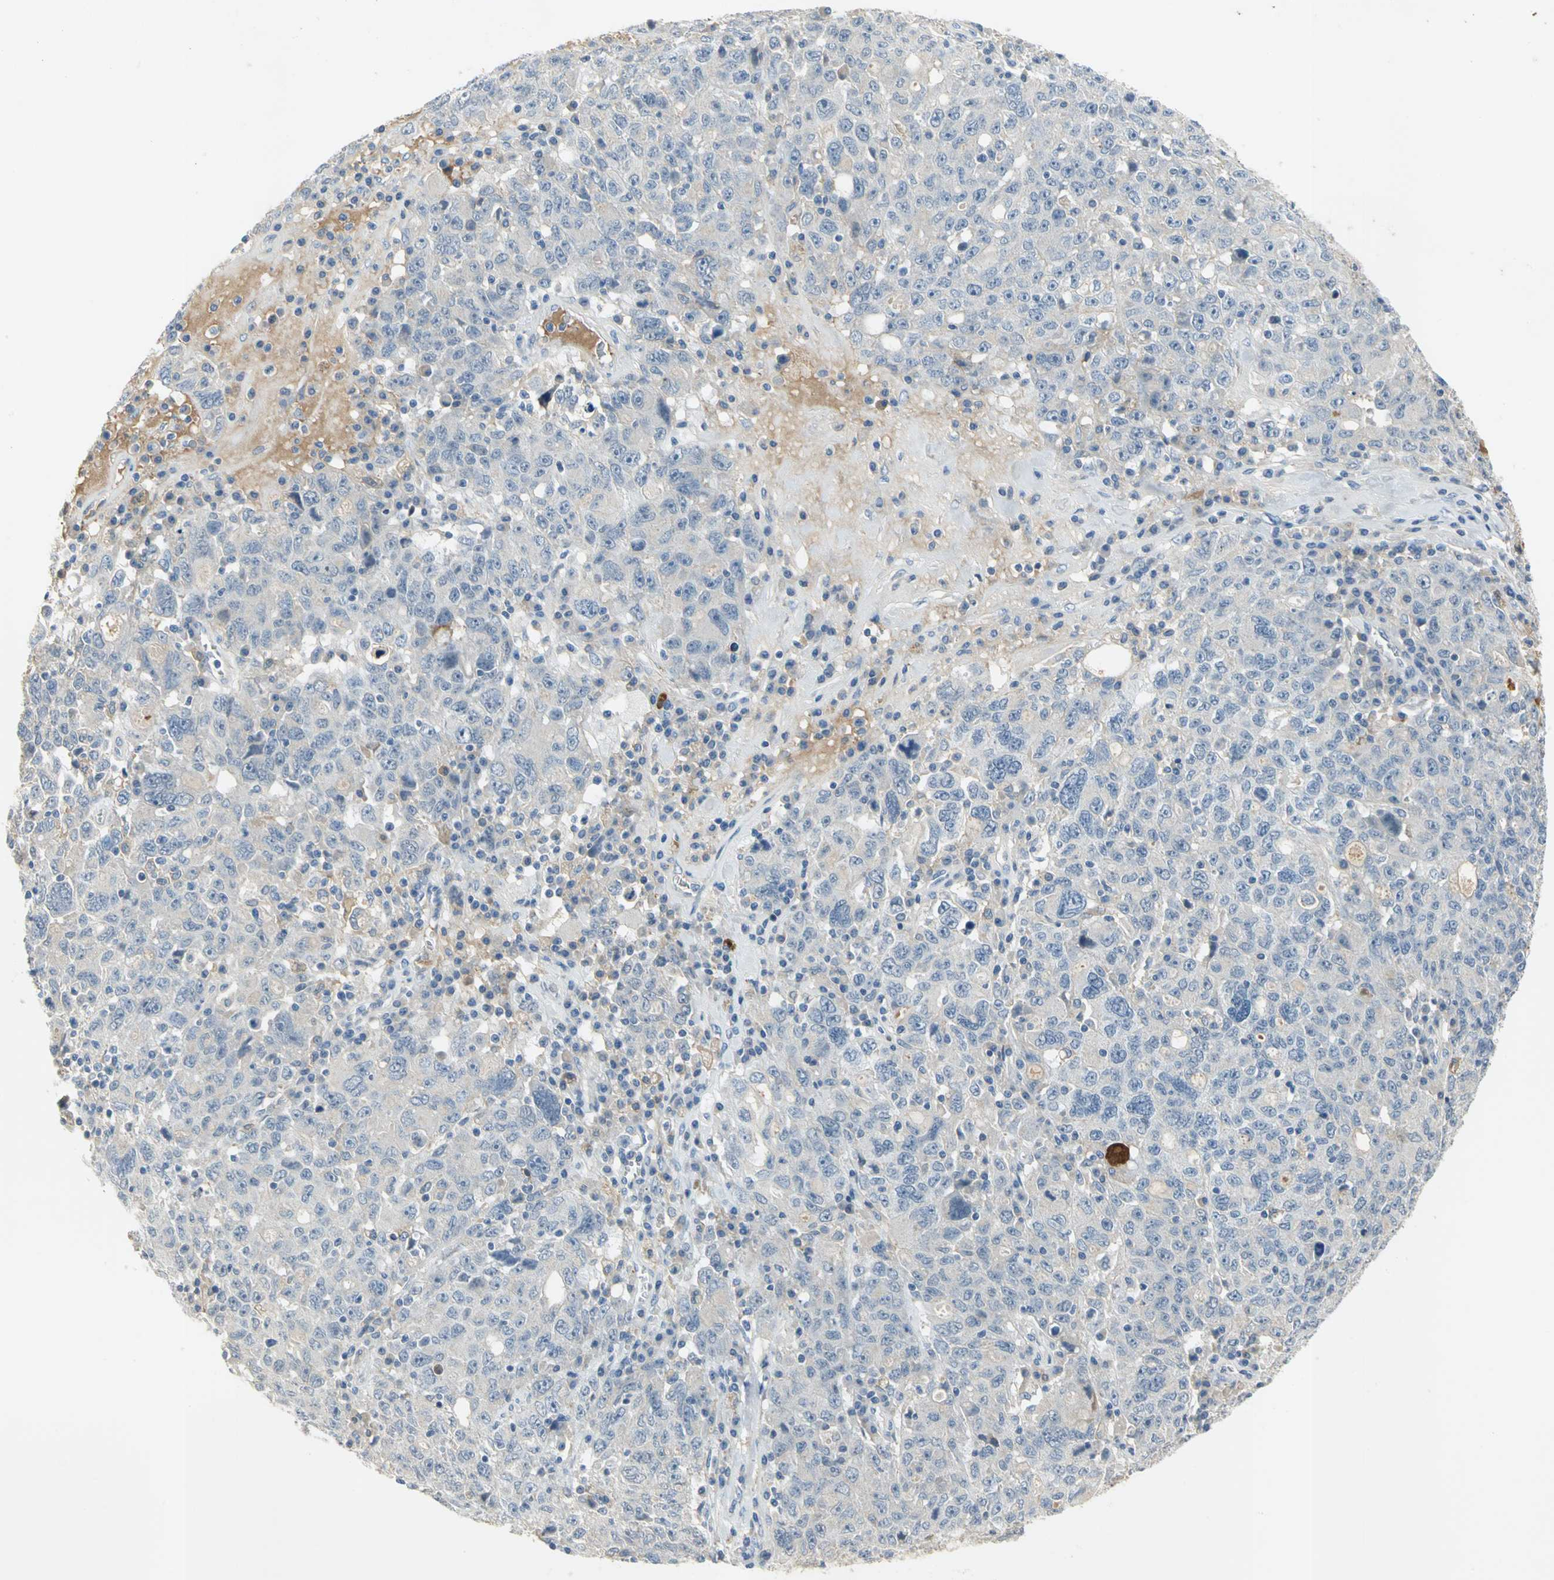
{"staining": {"intensity": "weak", "quantity": "25%-75%", "location": "cytoplasmic/membranous"}, "tissue": "ovarian cancer", "cell_type": "Tumor cells", "image_type": "cancer", "snomed": [{"axis": "morphology", "description": "Carcinoma, endometroid"}, {"axis": "topography", "description": "Ovary"}], "caption": "Human ovarian cancer stained for a protein (brown) shows weak cytoplasmic/membranous positive positivity in about 25%-75% of tumor cells.", "gene": "ZIC1", "patient": {"sex": "female", "age": 62}}